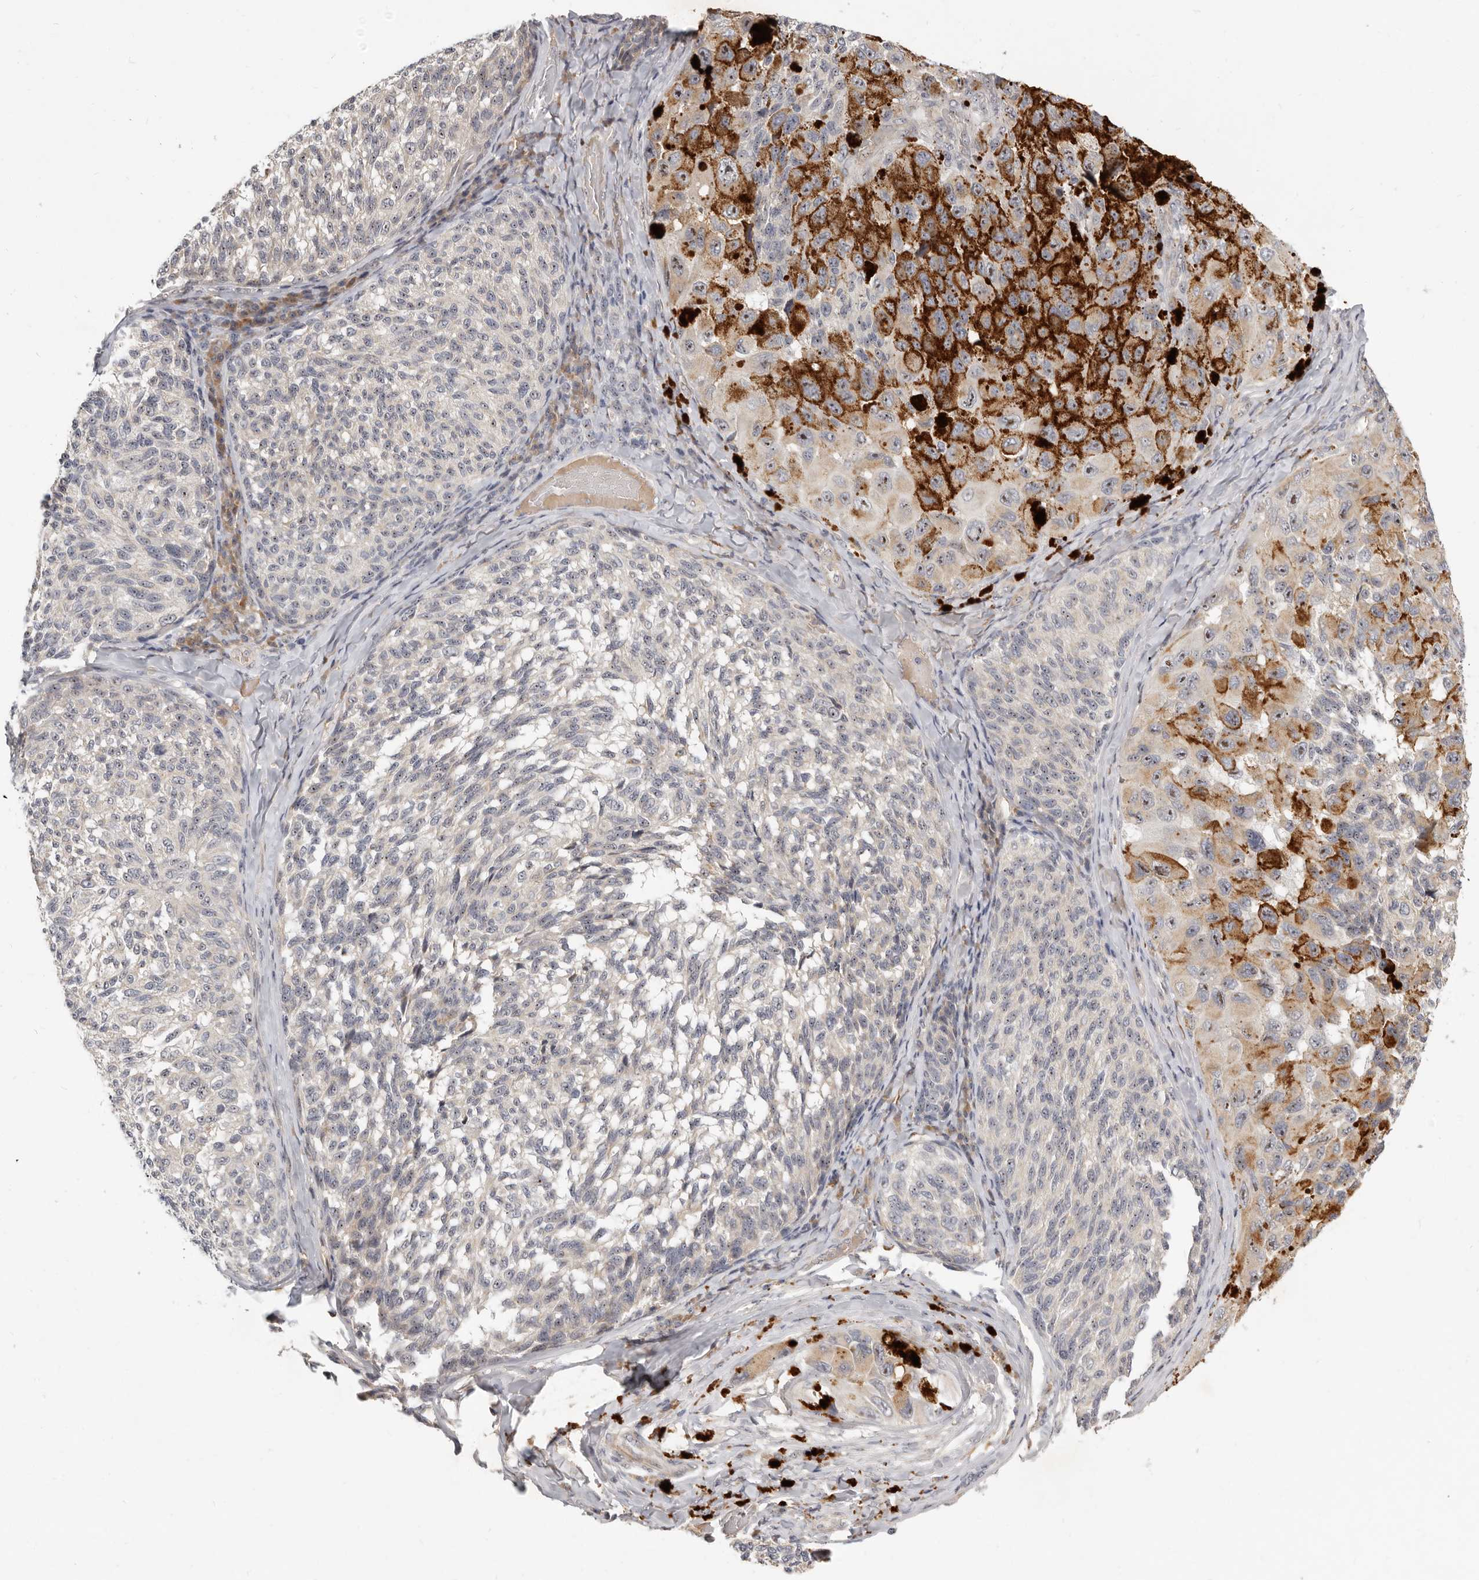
{"staining": {"intensity": "moderate", "quantity": "<25%", "location": "cytoplasmic/membranous"}, "tissue": "melanoma", "cell_type": "Tumor cells", "image_type": "cancer", "snomed": [{"axis": "morphology", "description": "Malignant melanoma, NOS"}, {"axis": "topography", "description": "Skin"}], "caption": "Tumor cells reveal low levels of moderate cytoplasmic/membranous staining in approximately <25% of cells in malignant melanoma.", "gene": "MICALL2", "patient": {"sex": "female", "age": 73}}